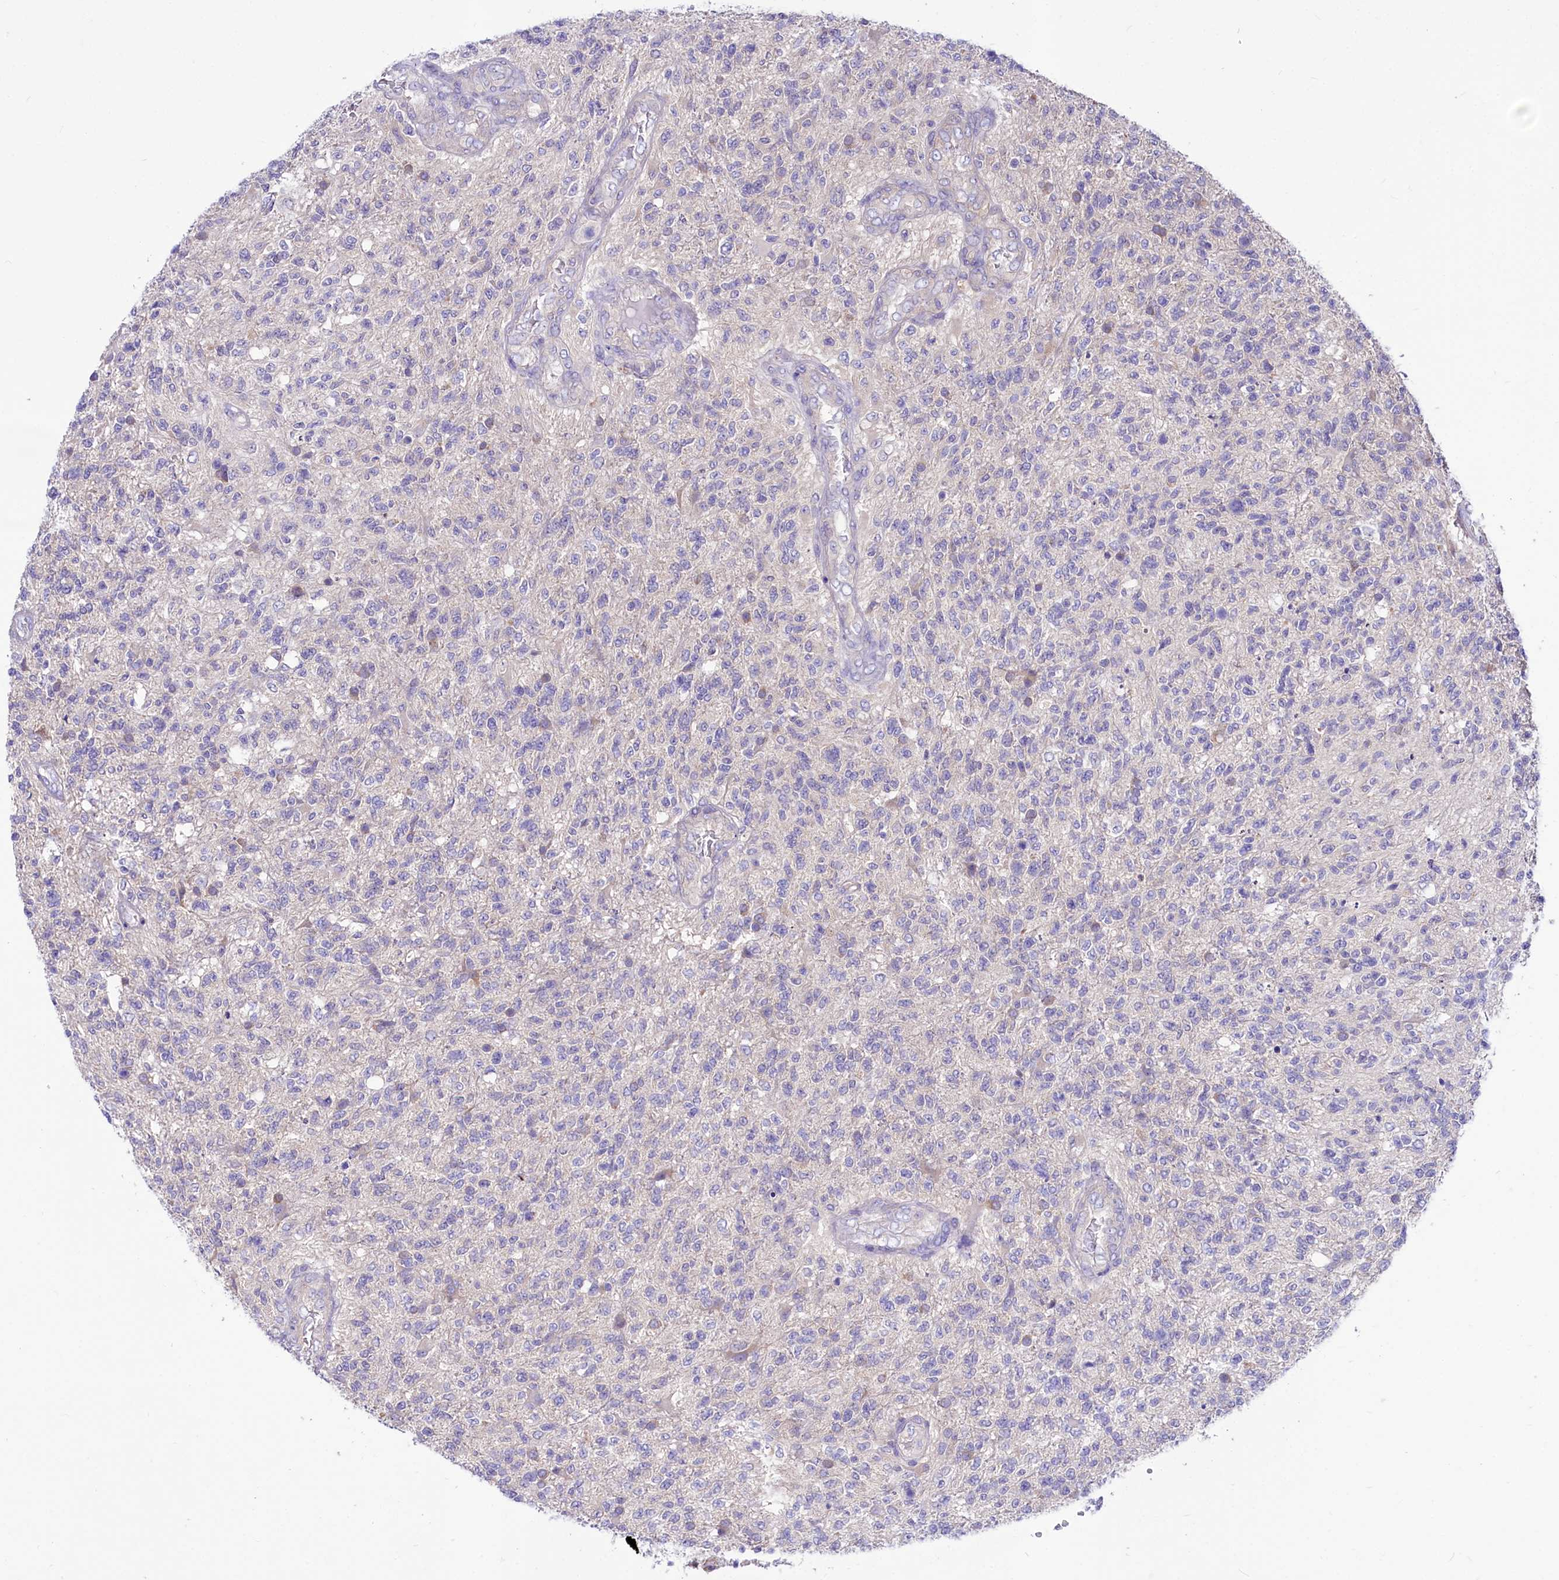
{"staining": {"intensity": "negative", "quantity": "none", "location": "none"}, "tissue": "glioma", "cell_type": "Tumor cells", "image_type": "cancer", "snomed": [{"axis": "morphology", "description": "Glioma, malignant, High grade"}, {"axis": "topography", "description": "Brain"}], "caption": "Tumor cells show no significant protein positivity in glioma. (Stains: DAB (3,3'-diaminobenzidine) immunohistochemistry (IHC) with hematoxylin counter stain, Microscopy: brightfield microscopy at high magnification).", "gene": "ABHD5", "patient": {"sex": "male", "age": 56}}